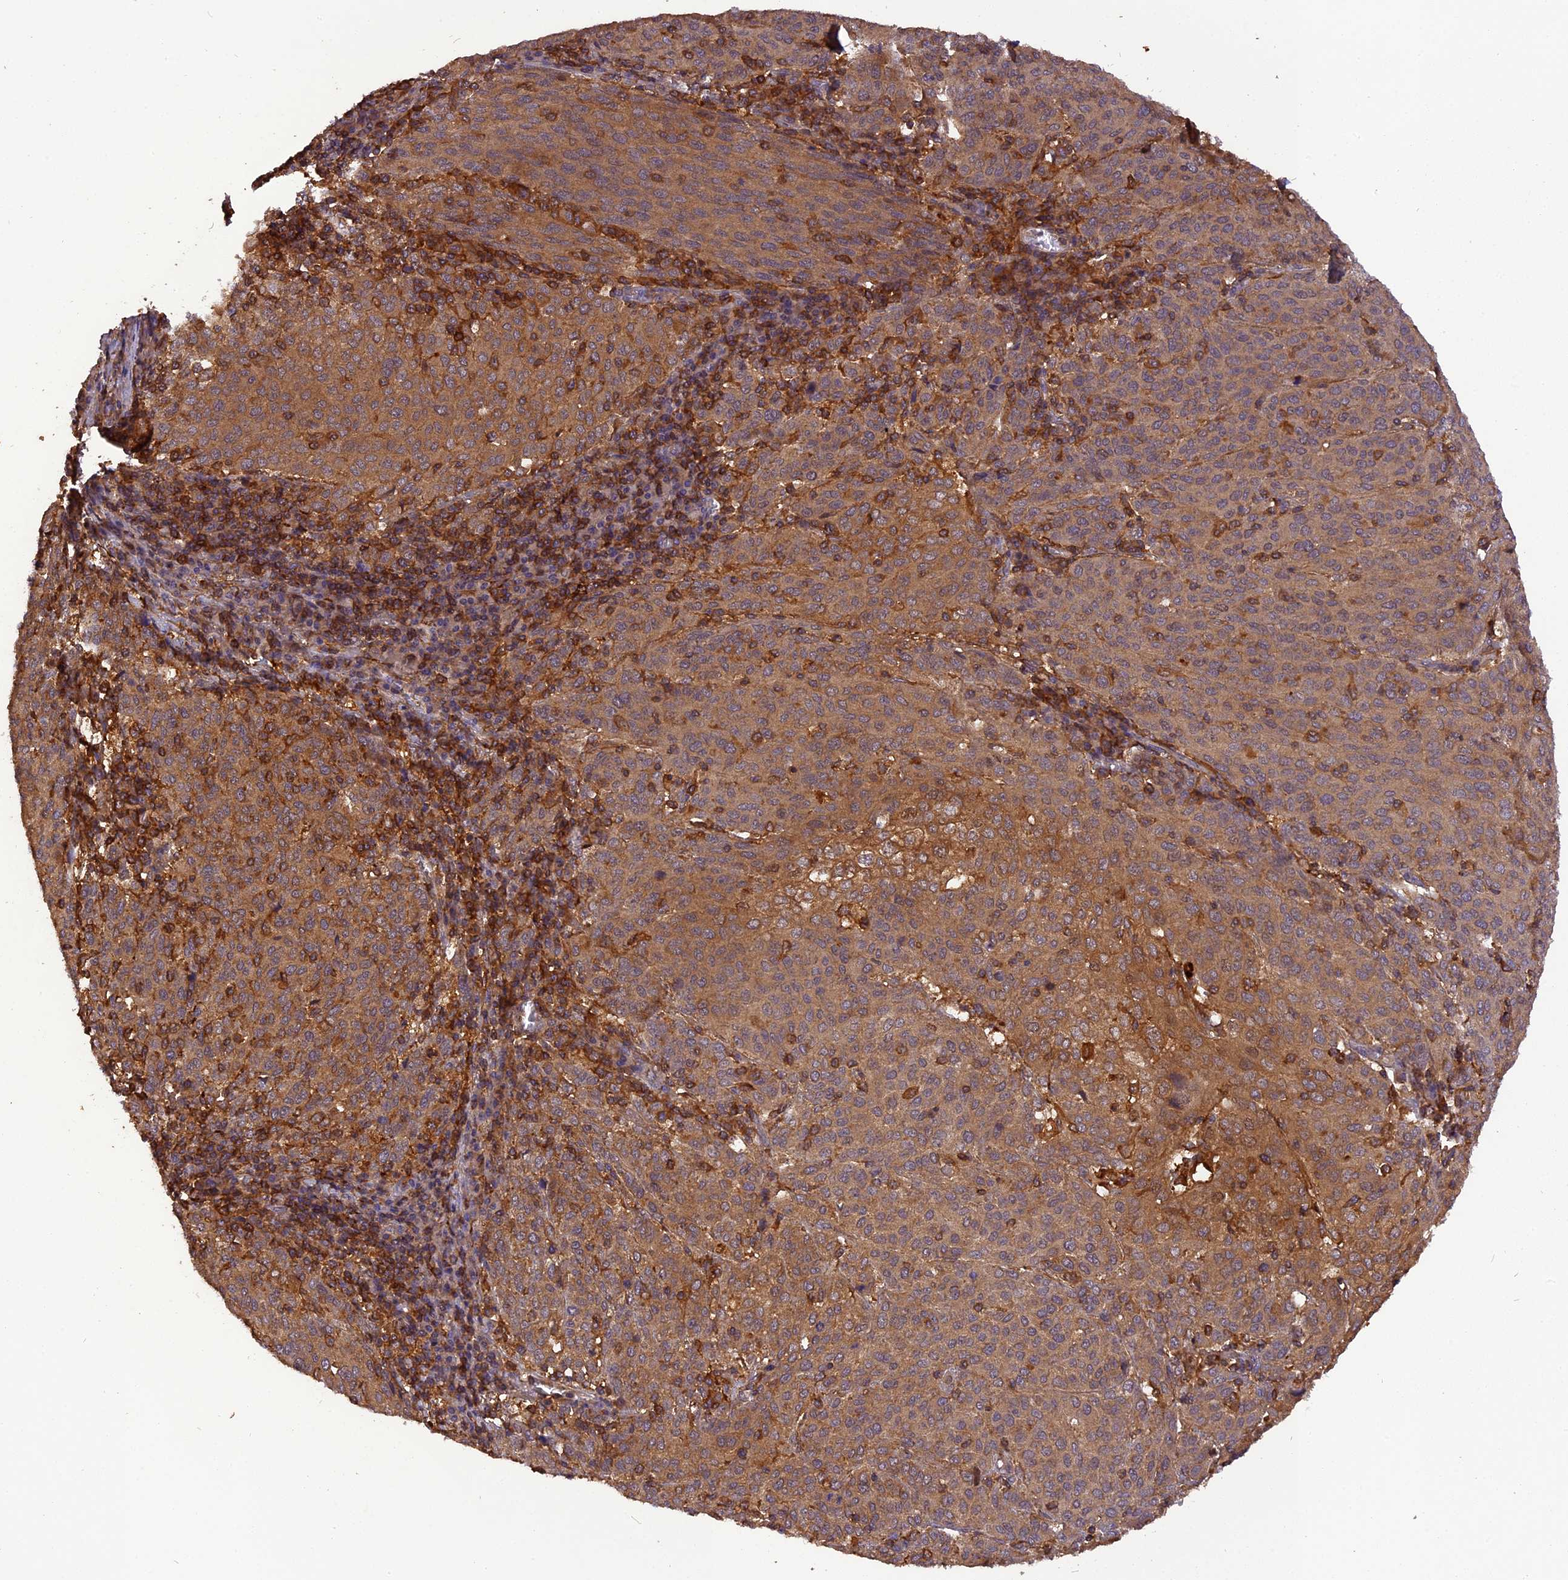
{"staining": {"intensity": "moderate", "quantity": ">75%", "location": "cytoplasmic/membranous"}, "tissue": "cervical cancer", "cell_type": "Tumor cells", "image_type": "cancer", "snomed": [{"axis": "morphology", "description": "Squamous cell carcinoma, NOS"}, {"axis": "topography", "description": "Cervix"}], "caption": "An IHC histopathology image of neoplastic tissue is shown. Protein staining in brown highlights moderate cytoplasmic/membranous positivity in cervical cancer (squamous cell carcinoma) within tumor cells. The protein is shown in brown color, while the nuclei are stained blue.", "gene": "STOML1", "patient": {"sex": "female", "age": 46}}